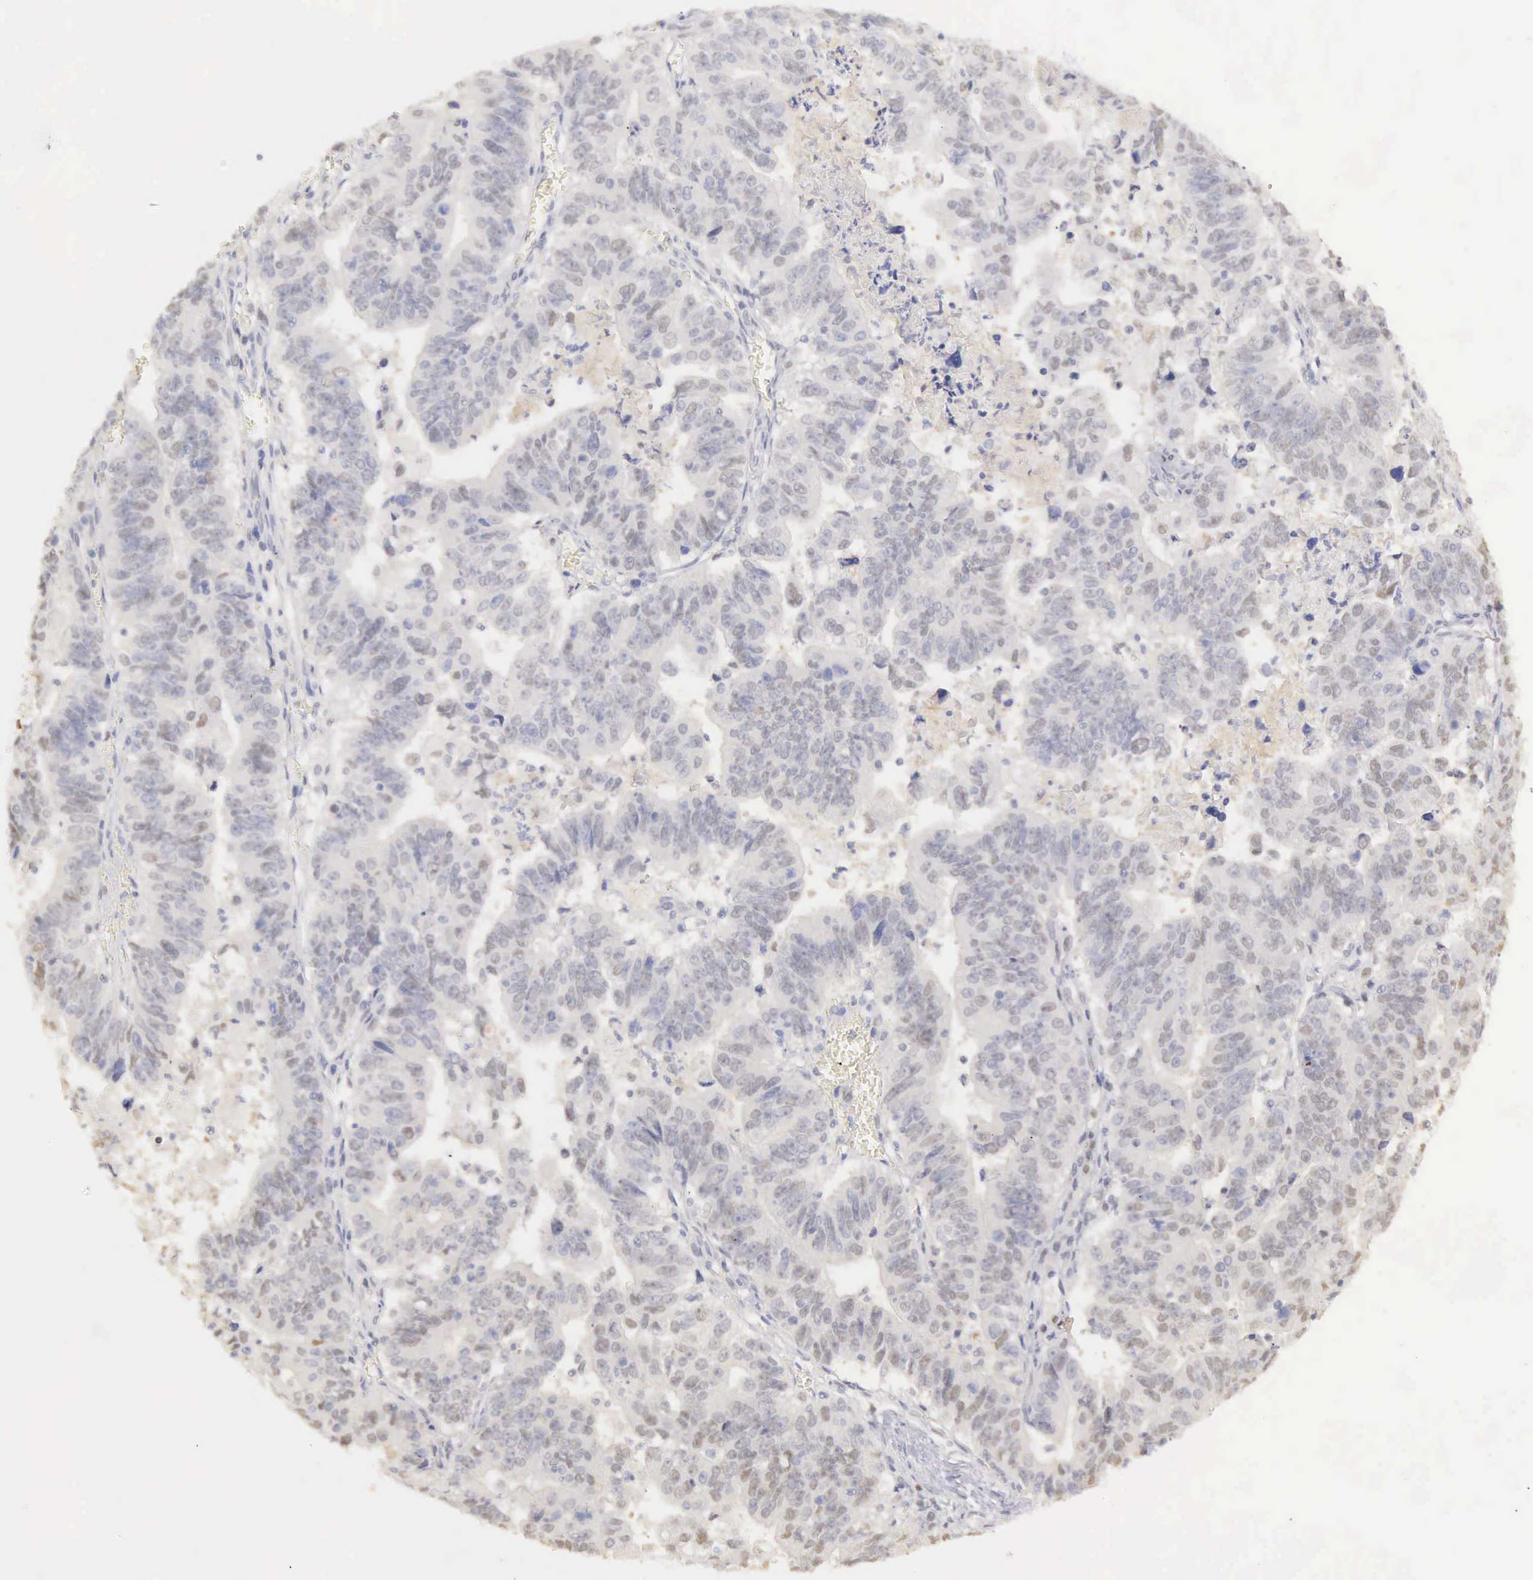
{"staining": {"intensity": "negative", "quantity": "none", "location": "none"}, "tissue": "stomach cancer", "cell_type": "Tumor cells", "image_type": "cancer", "snomed": [{"axis": "morphology", "description": "Adenocarcinoma, NOS"}, {"axis": "topography", "description": "Stomach, upper"}], "caption": "A histopathology image of human stomach cancer is negative for staining in tumor cells.", "gene": "UBA1", "patient": {"sex": "female", "age": 50}}